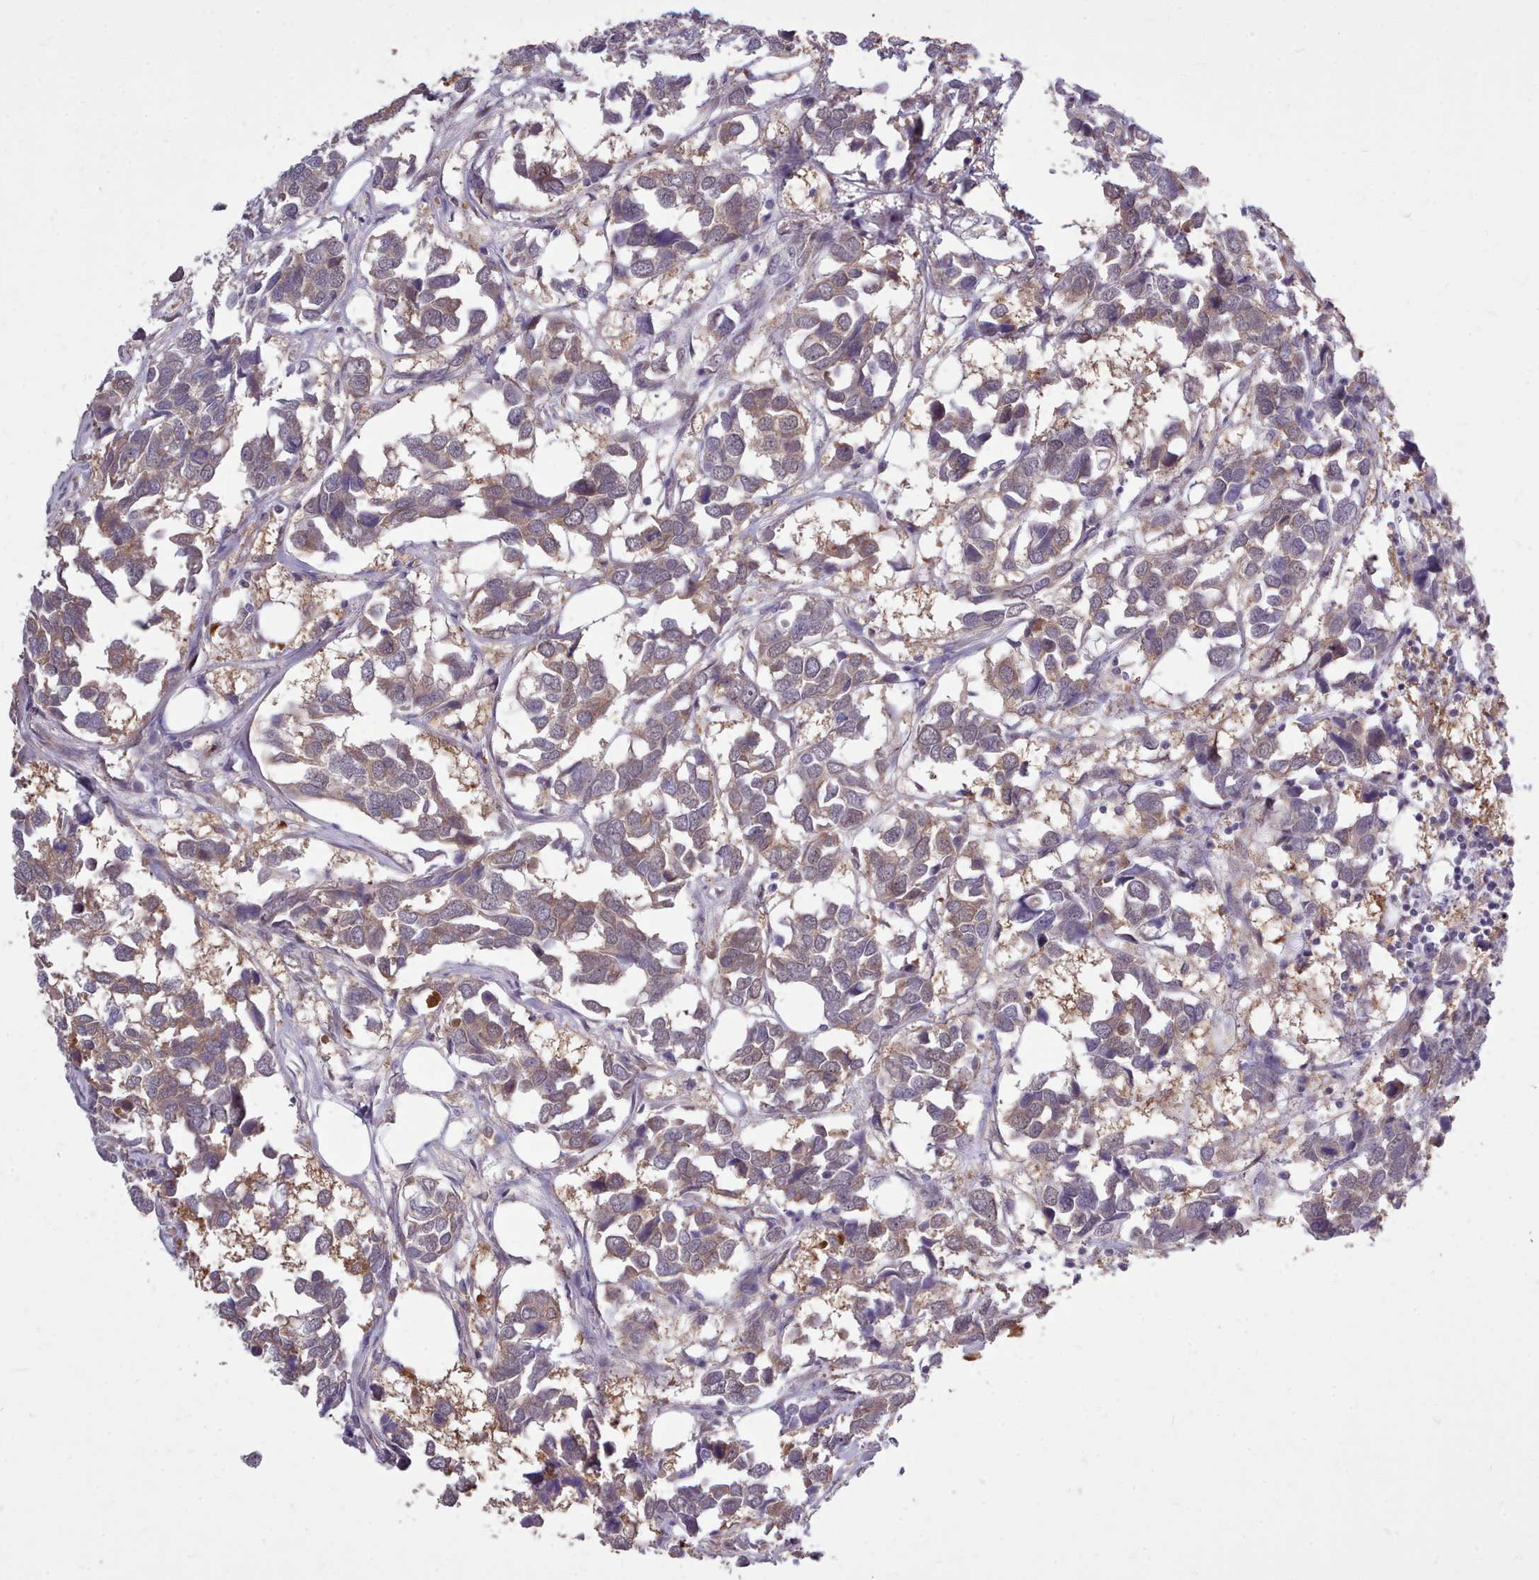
{"staining": {"intensity": "weak", "quantity": ">75%", "location": "cytoplasmic/membranous"}, "tissue": "breast cancer", "cell_type": "Tumor cells", "image_type": "cancer", "snomed": [{"axis": "morphology", "description": "Duct carcinoma"}, {"axis": "topography", "description": "Breast"}], "caption": "A low amount of weak cytoplasmic/membranous positivity is identified in about >75% of tumor cells in infiltrating ductal carcinoma (breast) tissue.", "gene": "AHCY", "patient": {"sex": "female", "age": 83}}